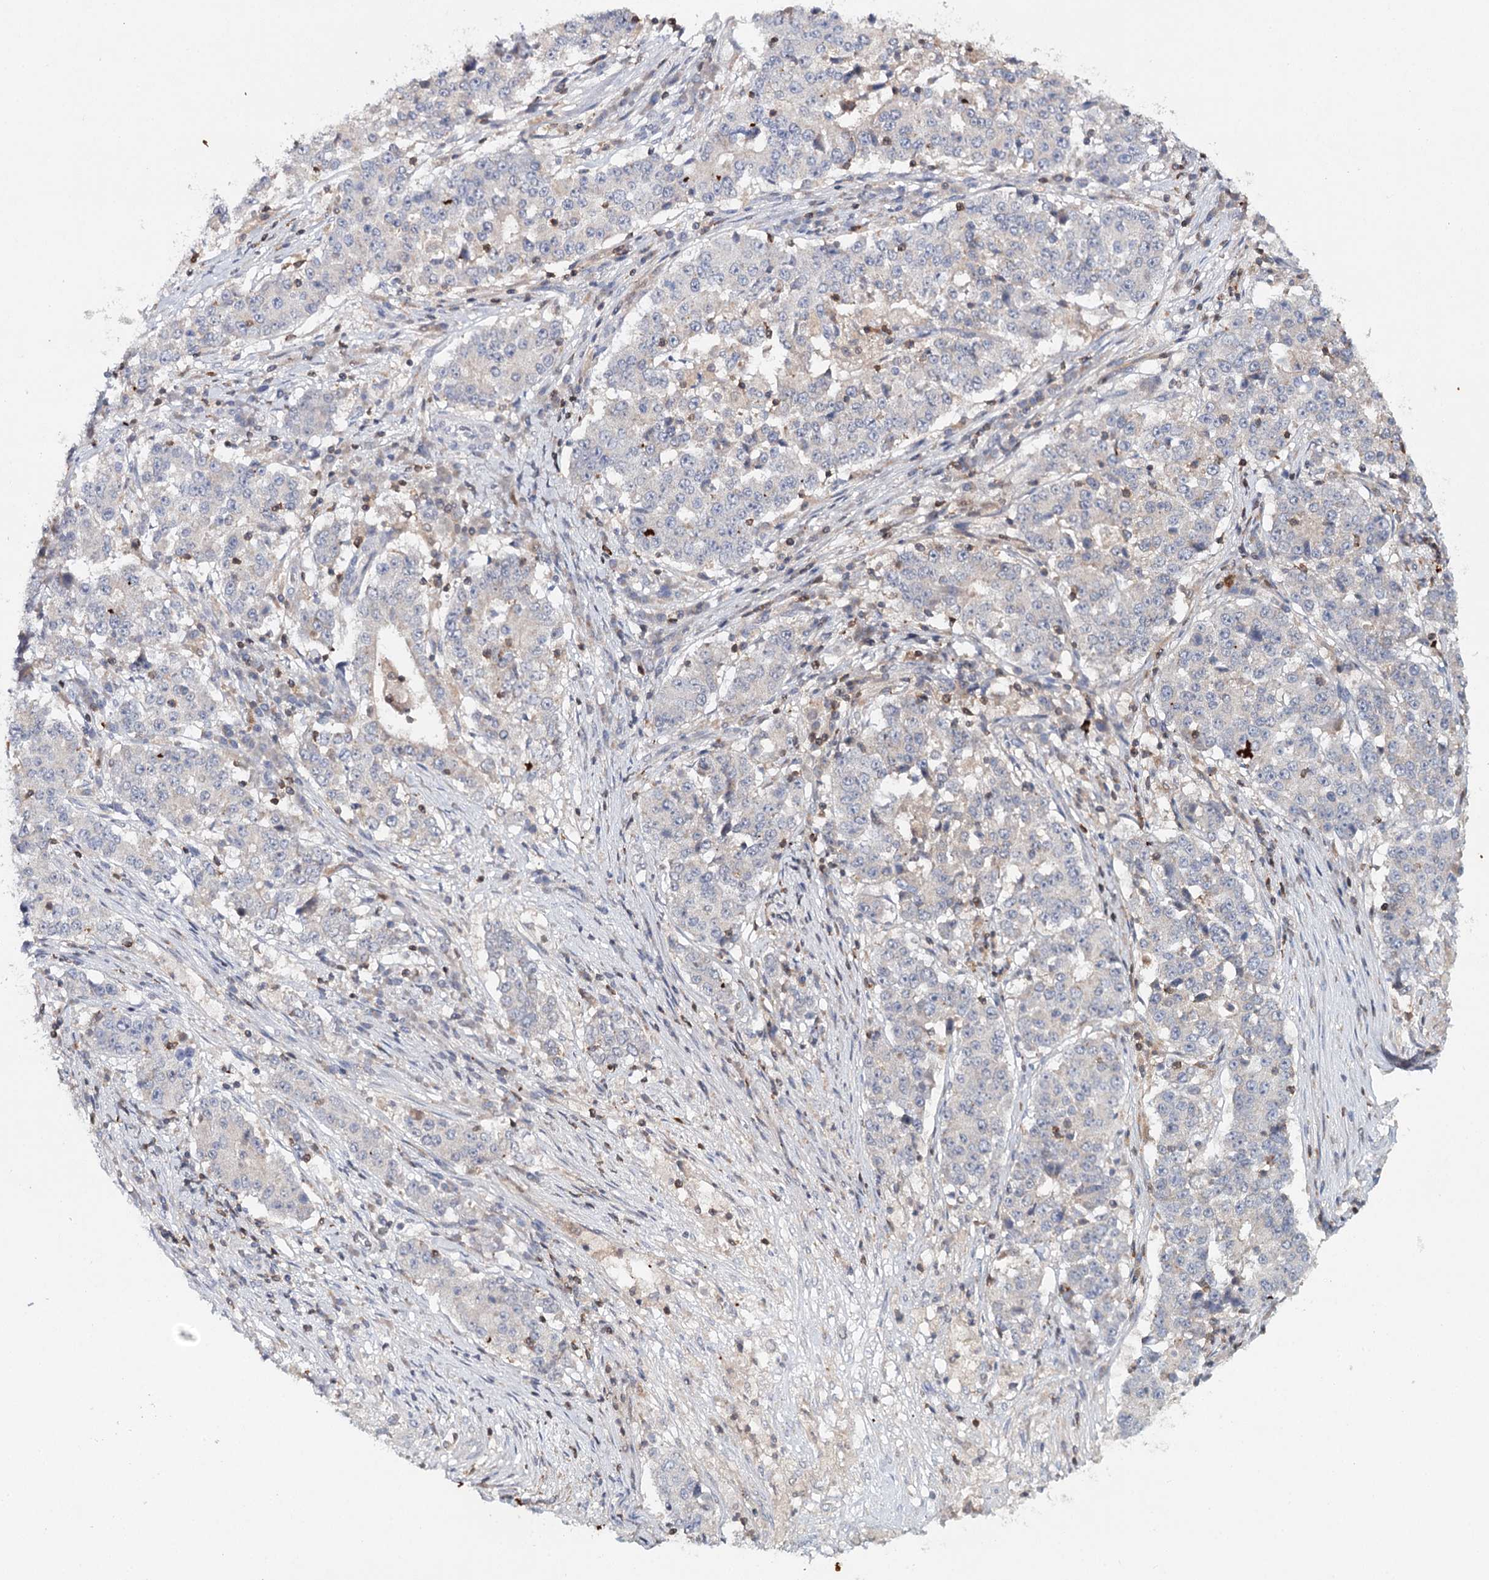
{"staining": {"intensity": "negative", "quantity": "none", "location": "none"}, "tissue": "stomach cancer", "cell_type": "Tumor cells", "image_type": "cancer", "snomed": [{"axis": "morphology", "description": "Adenocarcinoma, NOS"}, {"axis": "topography", "description": "Stomach"}], "caption": "Immunohistochemical staining of human stomach cancer displays no significant staining in tumor cells.", "gene": "SLC41A2", "patient": {"sex": "male", "age": 59}}